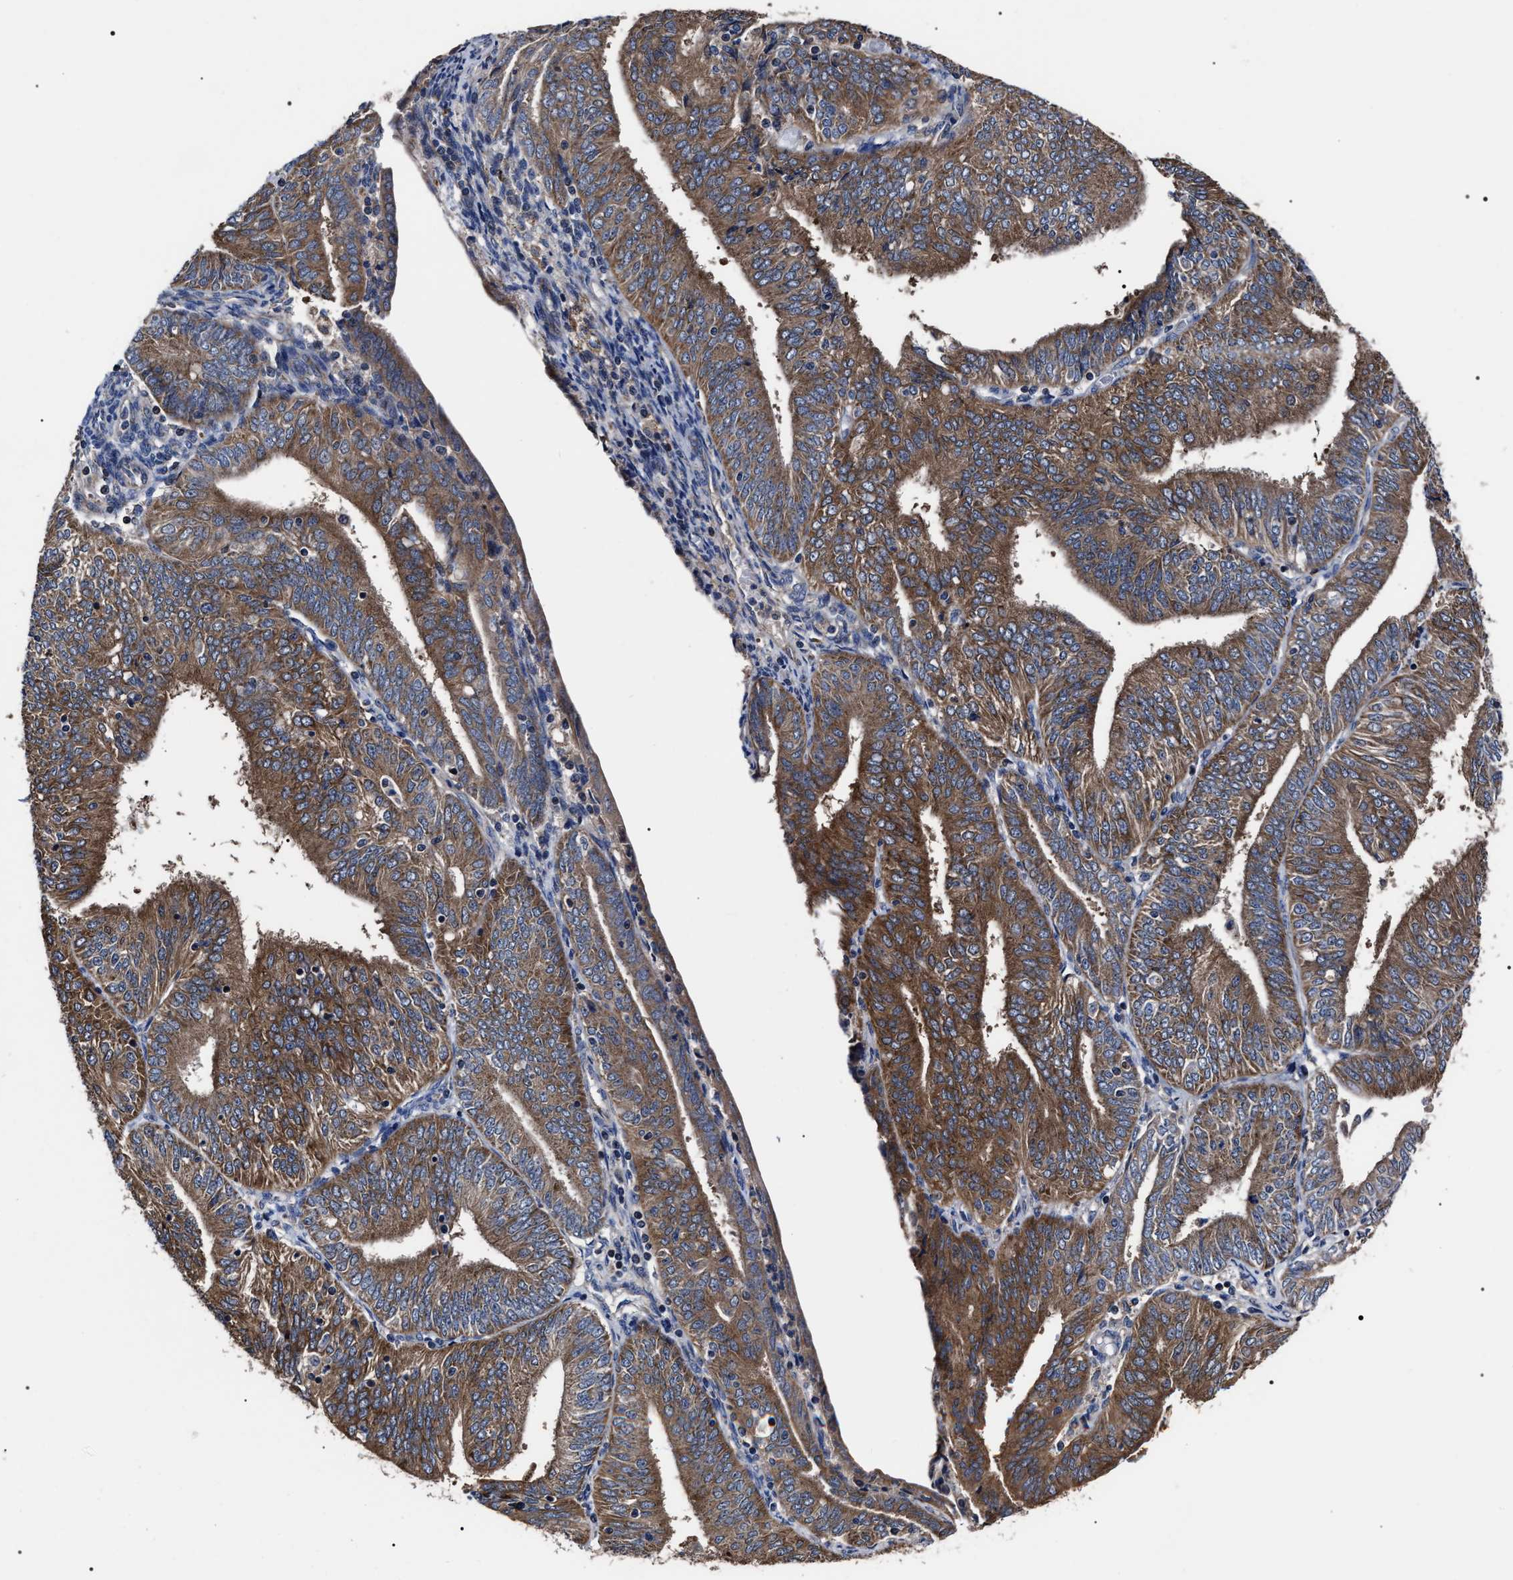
{"staining": {"intensity": "strong", "quantity": ">75%", "location": "cytoplasmic/membranous"}, "tissue": "endometrial cancer", "cell_type": "Tumor cells", "image_type": "cancer", "snomed": [{"axis": "morphology", "description": "Adenocarcinoma, NOS"}, {"axis": "topography", "description": "Endometrium"}], "caption": "The immunohistochemical stain highlights strong cytoplasmic/membranous expression in tumor cells of endometrial cancer tissue.", "gene": "MACC1", "patient": {"sex": "female", "age": 58}}